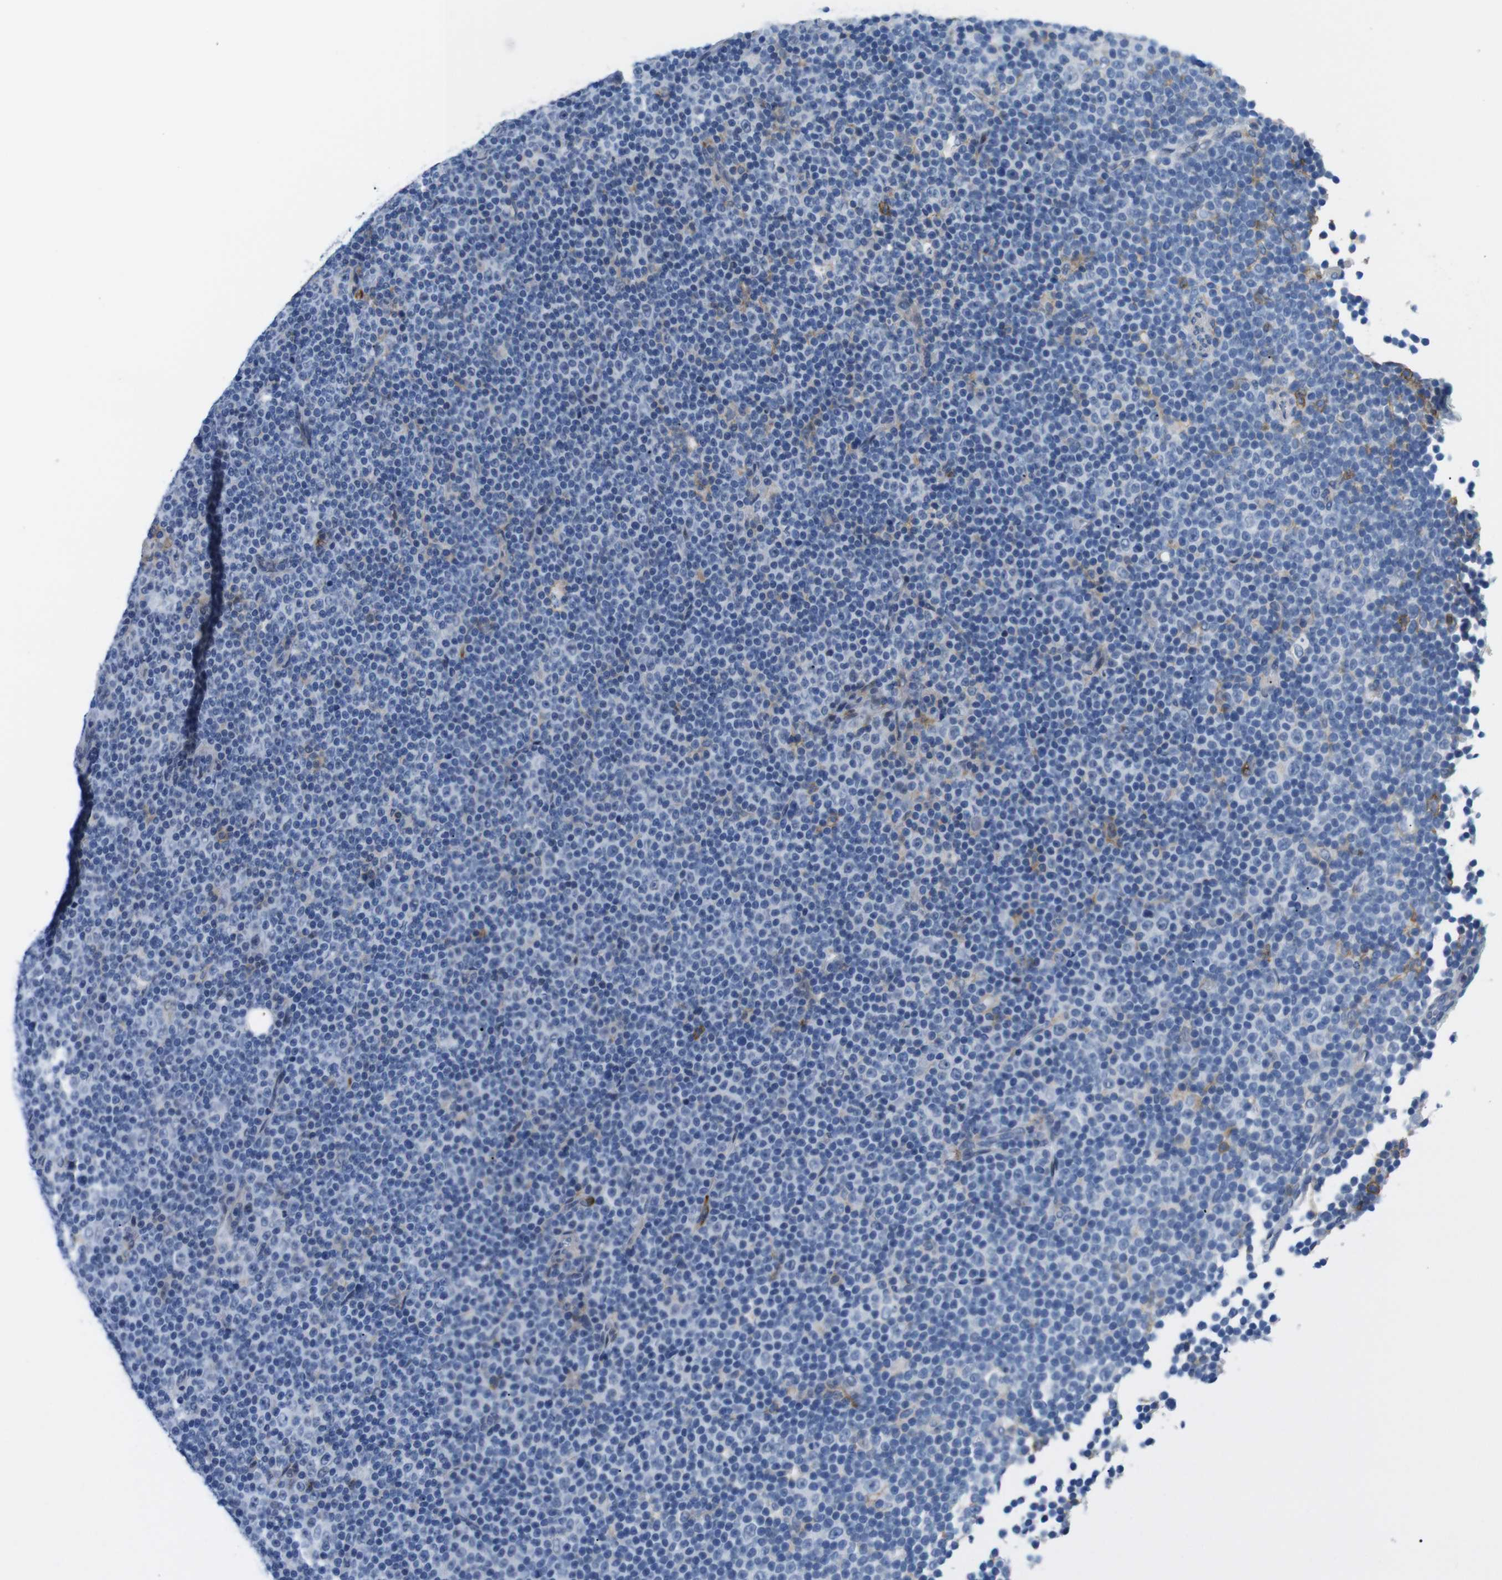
{"staining": {"intensity": "weak", "quantity": "<25%", "location": "cytoplasmic/membranous"}, "tissue": "lymphoma", "cell_type": "Tumor cells", "image_type": "cancer", "snomed": [{"axis": "morphology", "description": "Malignant lymphoma, non-Hodgkin's type, Low grade"}, {"axis": "topography", "description": "Lymph node"}], "caption": "This is a image of immunohistochemistry staining of malignant lymphoma, non-Hodgkin's type (low-grade), which shows no expression in tumor cells. Nuclei are stained in blue.", "gene": "CD300C", "patient": {"sex": "female", "age": 67}}